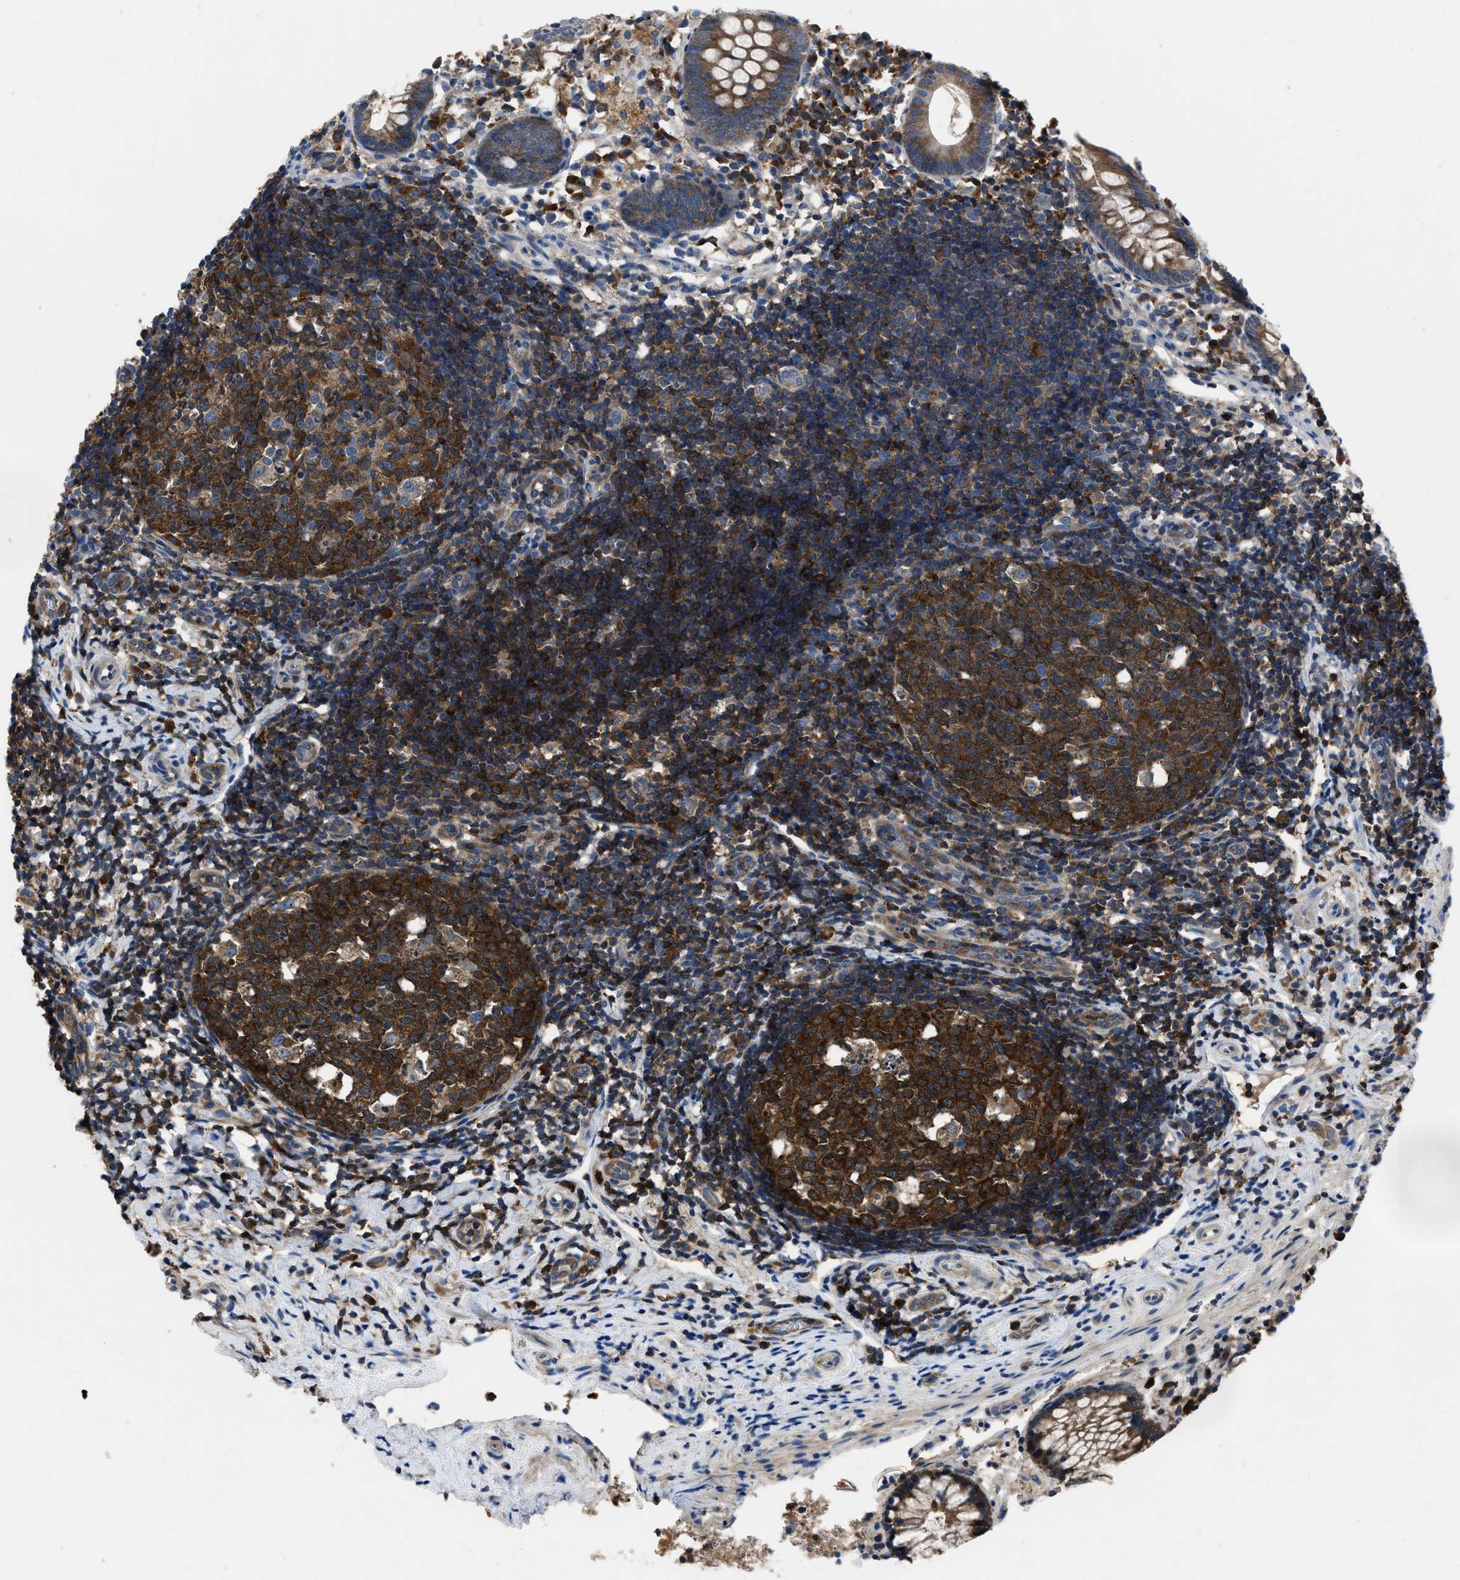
{"staining": {"intensity": "moderate", "quantity": ">75%", "location": "cytoplasmic/membranous"}, "tissue": "appendix", "cell_type": "Glandular cells", "image_type": "normal", "snomed": [{"axis": "morphology", "description": "Normal tissue, NOS"}, {"axis": "topography", "description": "Appendix"}], "caption": "Immunohistochemistry (IHC) staining of benign appendix, which exhibits medium levels of moderate cytoplasmic/membranous positivity in approximately >75% of glandular cells indicating moderate cytoplasmic/membranous protein expression. The staining was performed using DAB (brown) for protein detection and nuclei were counterstained in hematoxylin (blue).", "gene": "YARS1", "patient": {"sex": "female", "age": 20}}